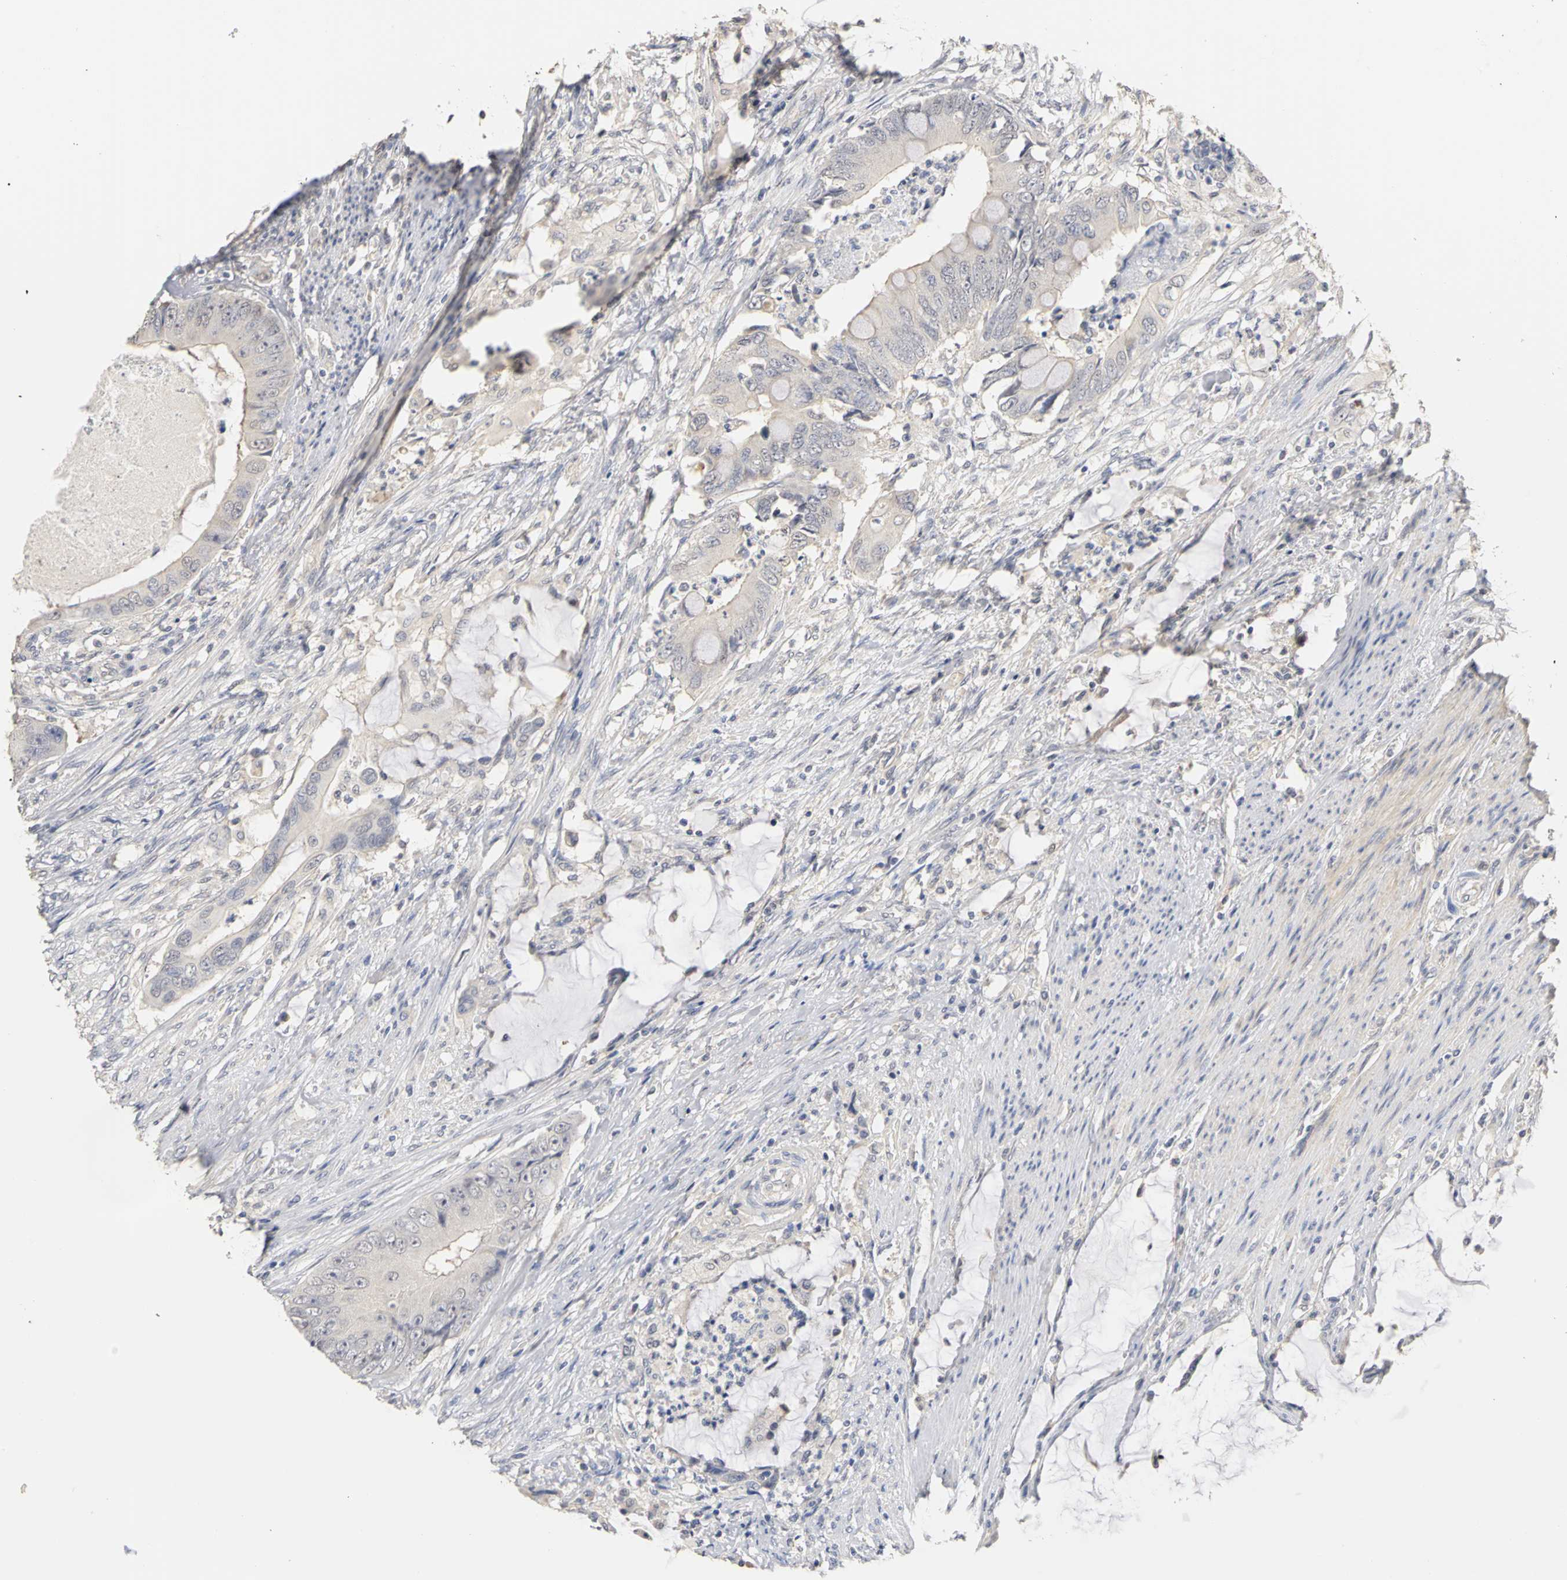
{"staining": {"intensity": "negative", "quantity": "none", "location": "none"}, "tissue": "colorectal cancer", "cell_type": "Tumor cells", "image_type": "cancer", "snomed": [{"axis": "morphology", "description": "Adenocarcinoma, NOS"}, {"axis": "topography", "description": "Rectum"}], "caption": "Immunohistochemistry (IHC) of adenocarcinoma (colorectal) demonstrates no positivity in tumor cells.", "gene": "PGR", "patient": {"sex": "female", "age": 77}}